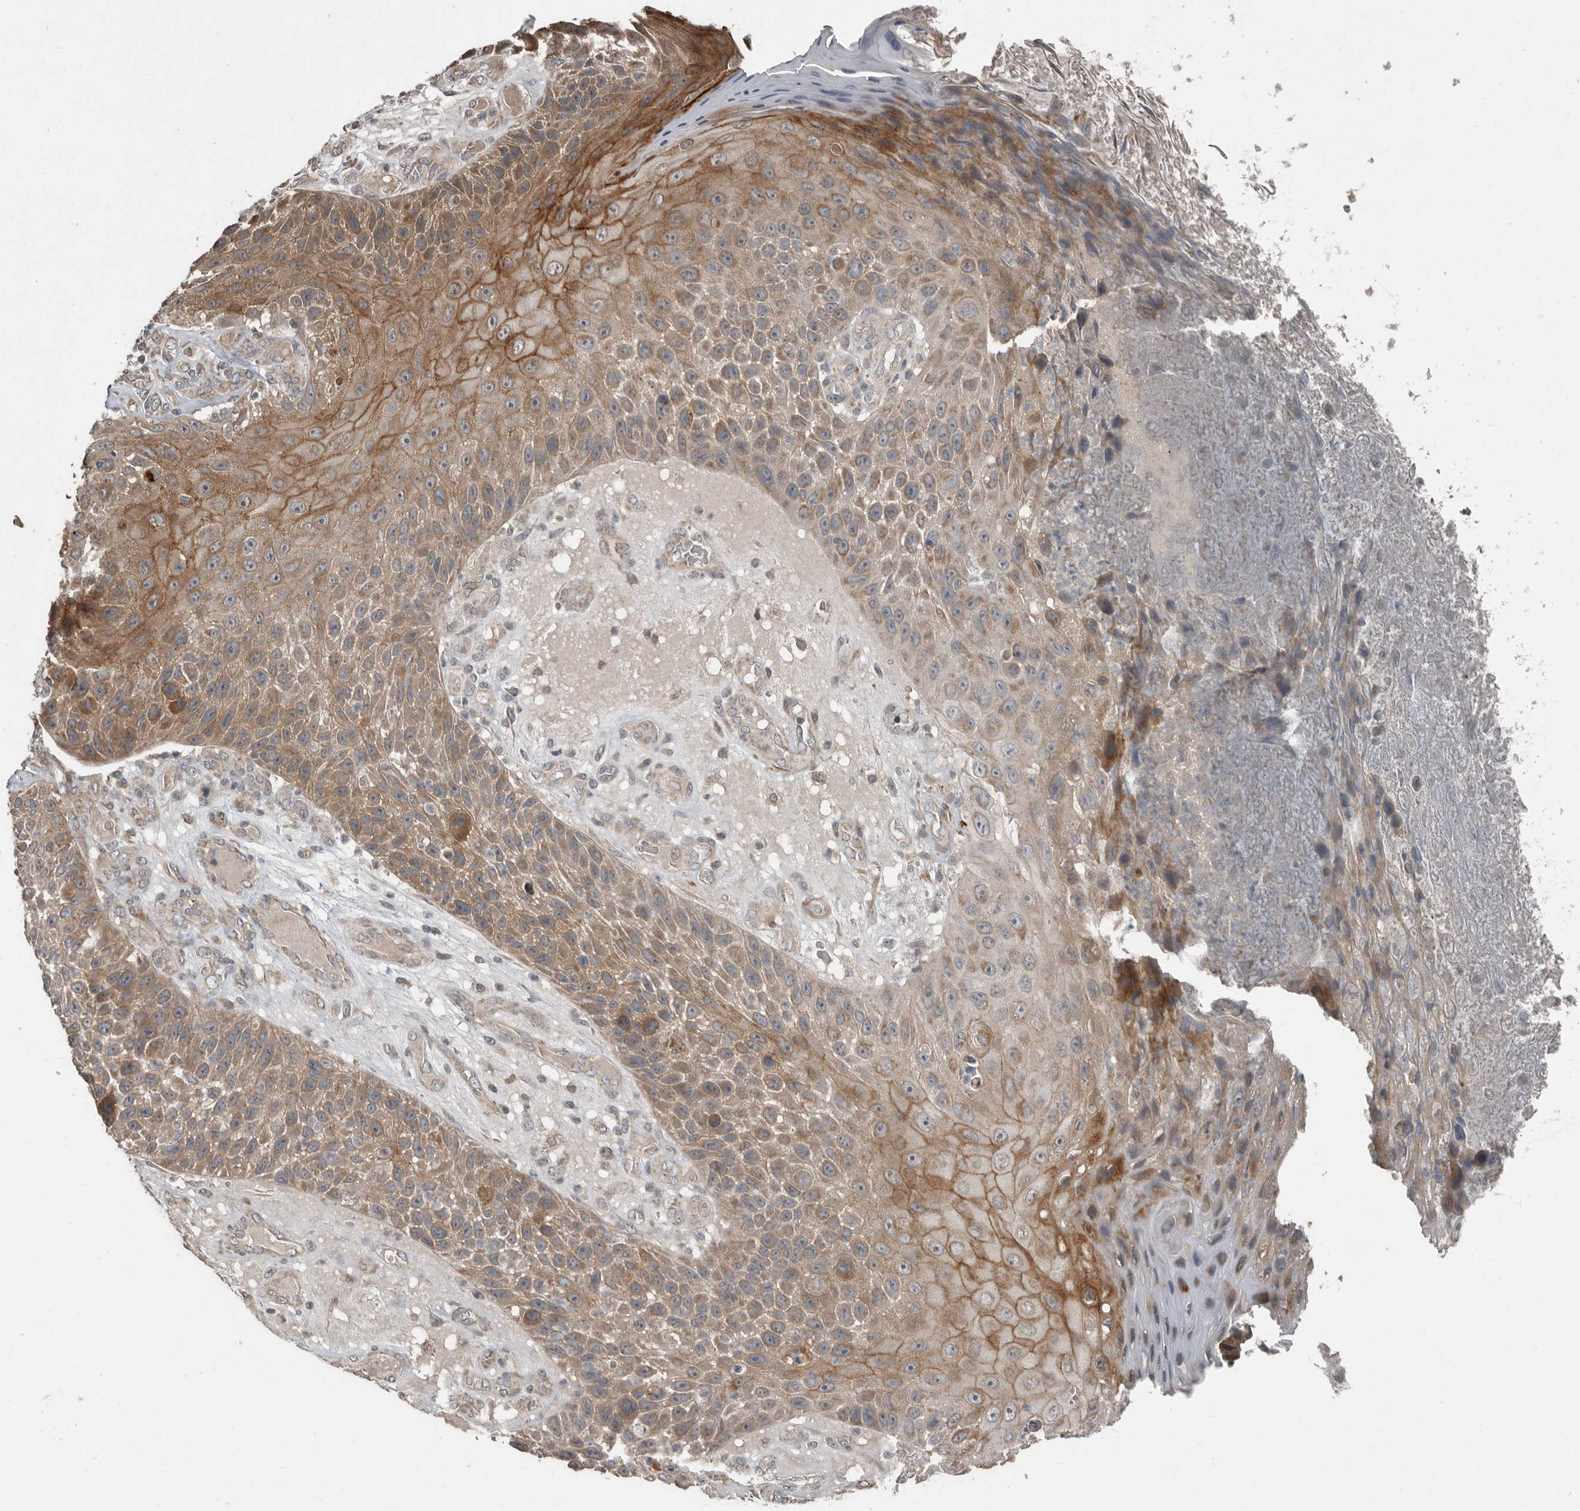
{"staining": {"intensity": "moderate", "quantity": ">75%", "location": "cytoplasmic/membranous"}, "tissue": "skin cancer", "cell_type": "Tumor cells", "image_type": "cancer", "snomed": [{"axis": "morphology", "description": "Squamous cell carcinoma, NOS"}, {"axis": "topography", "description": "Skin"}], "caption": "Immunohistochemical staining of skin cancer (squamous cell carcinoma) displays medium levels of moderate cytoplasmic/membranous protein expression in approximately >75% of tumor cells. (Stains: DAB (3,3'-diaminobenzidine) in brown, nuclei in blue, Microscopy: brightfield microscopy at high magnification).", "gene": "SLC6A7", "patient": {"sex": "female", "age": 88}}